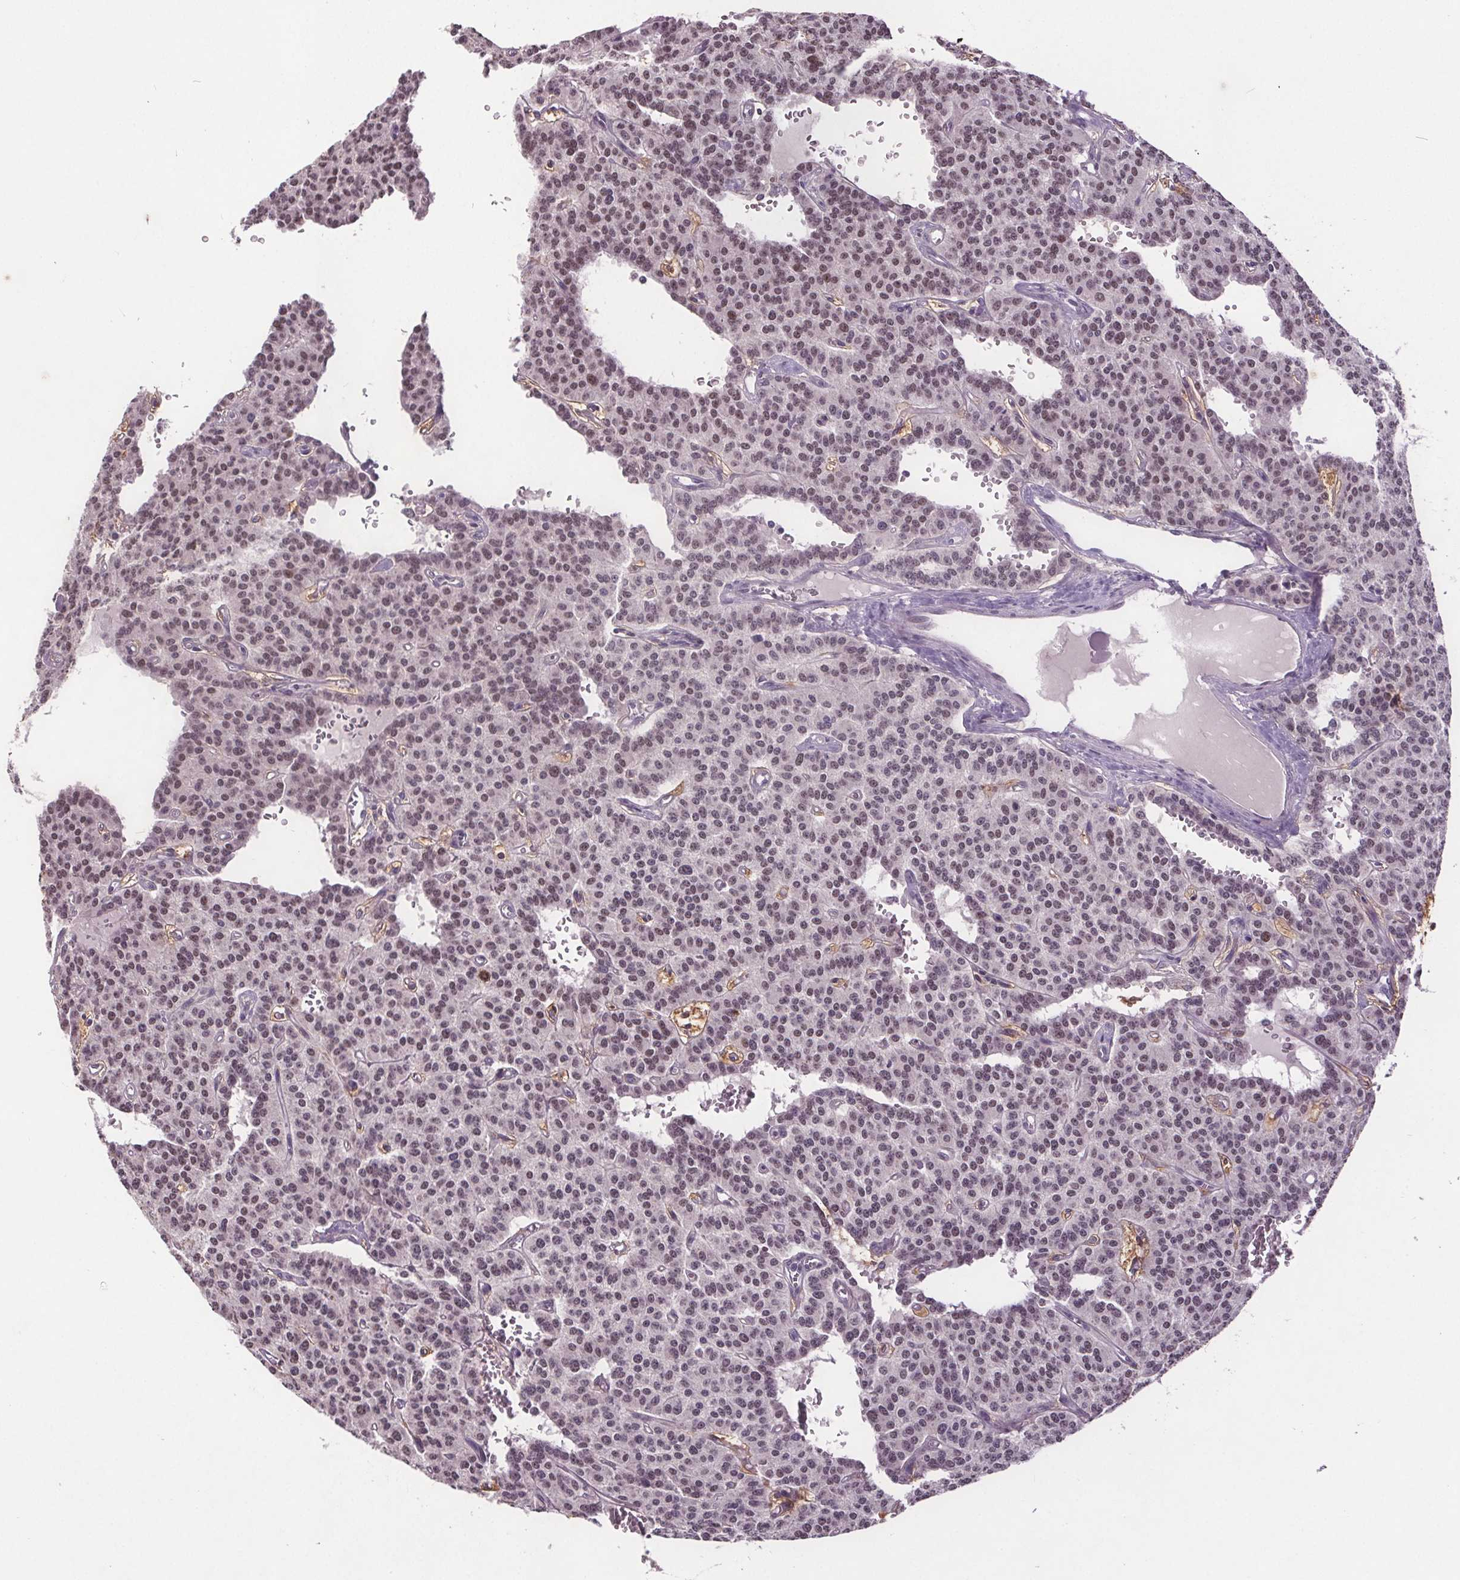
{"staining": {"intensity": "weak", "quantity": "<25%", "location": "nuclear"}, "tissue": "carcinoid", "cell_type": "Tumor cells", "image_type": "cancer", "snomed": [{"axis": "morphology", "description": "Carcinoid, malignant, NOS"}, {"axis": "topography", "description": "Lung"}], "caption": "Carcinoid stained for a protein using immunohistochemistry reveals no staining tumor cells.", "gene": "CENPF", "patient": {"sex": "female", "age": 71}}